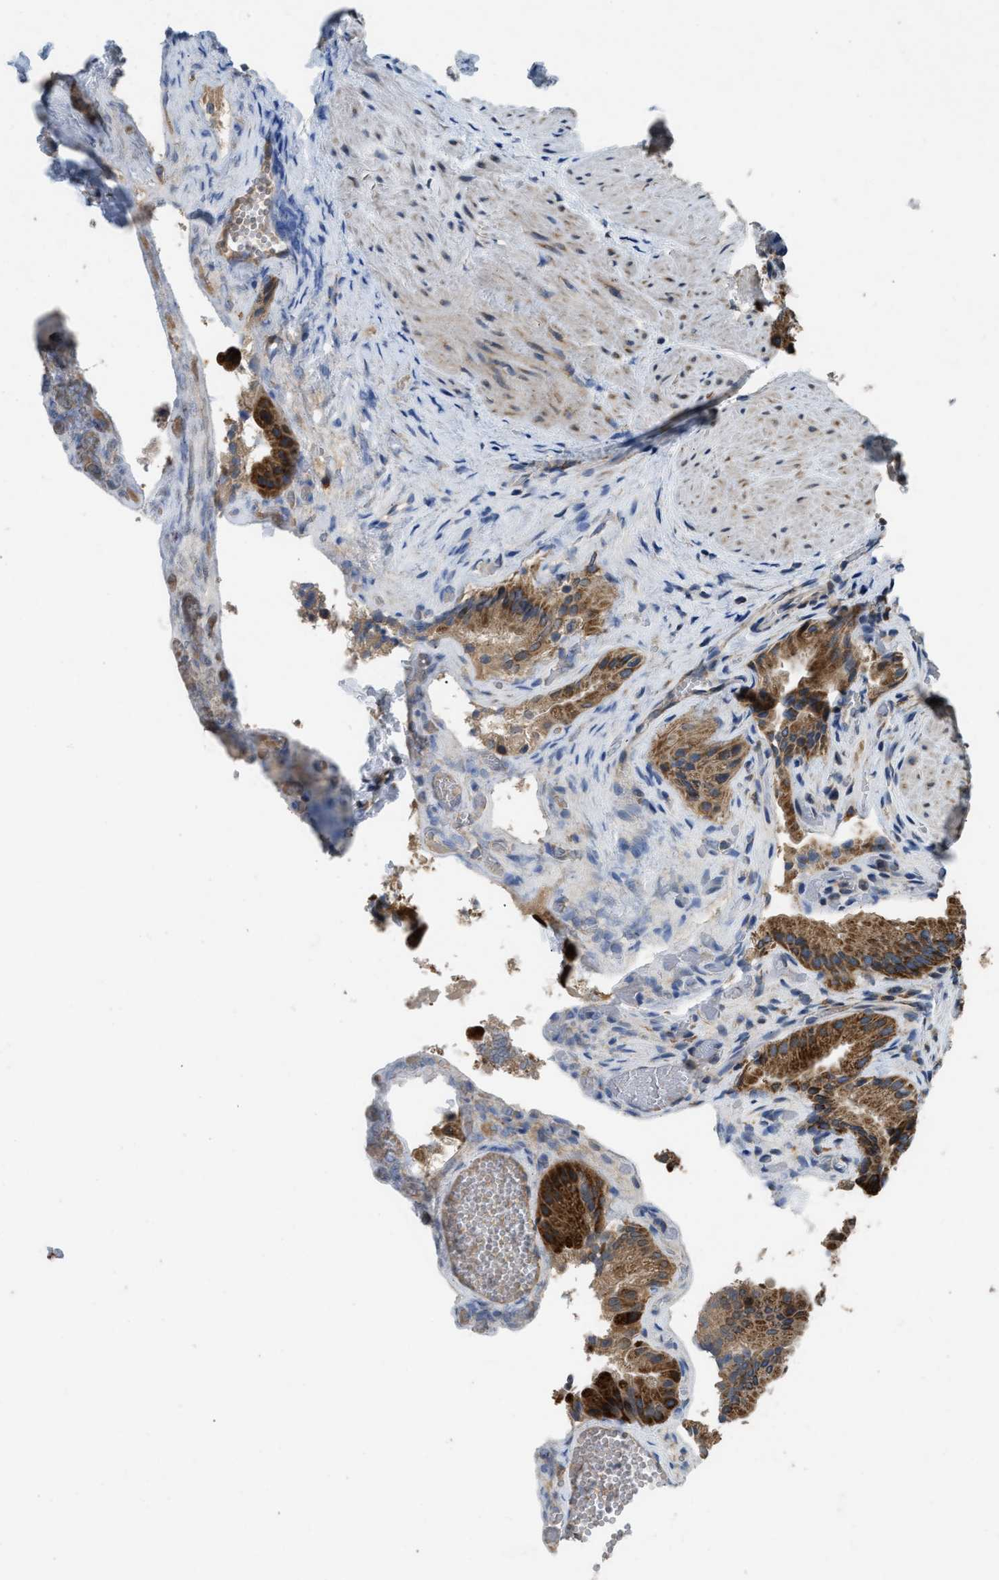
{"staining": {"intensity": "strong", "quantity": ">75%", "location": "cytoplasmic/membranous"}, "tissue": "gallbladder", "cell_type": "Glandular cells", "image_type": "normal", "snomed": [{"axis": "morphology", "description": "Normal tissue, NOS"}, {"axis": "topography", "description": "Gallbladder"}], "caption": "Approximately >75% of glandular cells in normal human gallbladder show strong cytoplasmic/membranous protein positivity as visualized by brown immunohistochemical staining.", "gene": "TMEM150A", "patient": {"sex": "male", "age": 49}}